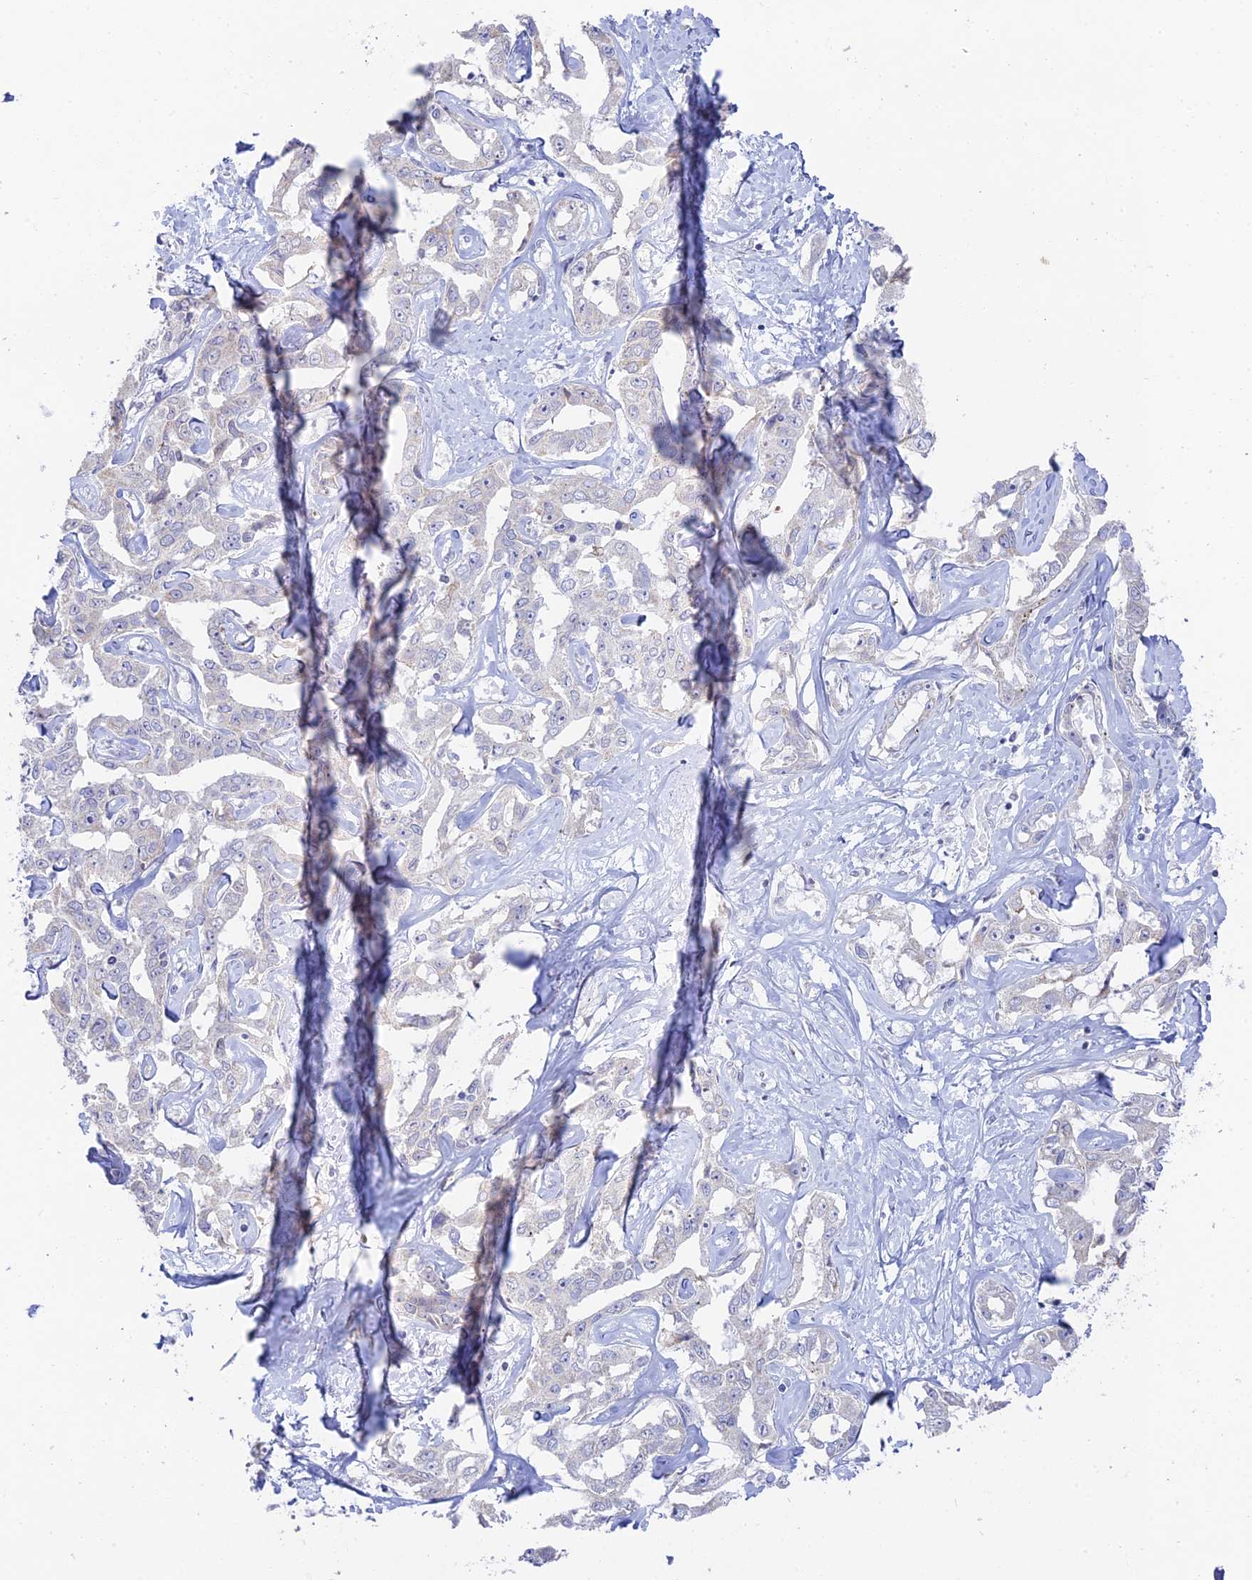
{"staining": {"intensity": "negative", "quantity": "none", "location": "none"}, "tissue": "liver cancer", "cell_type": "Tumor cells", "image_type": "cancer", "snomed": [{"axis": "morphology", "description": "Cholangiocarcinoma"}, {"axis": "topography", "description": "Liver"}], "caption": "The immunohistochemistry (IHC) micrograph has no significant positivity in tumor cells of cholangiocarcinoma (liver) tissue.", "gene": "TMEM40", "patient": {"sex": "male", "age": 59}}